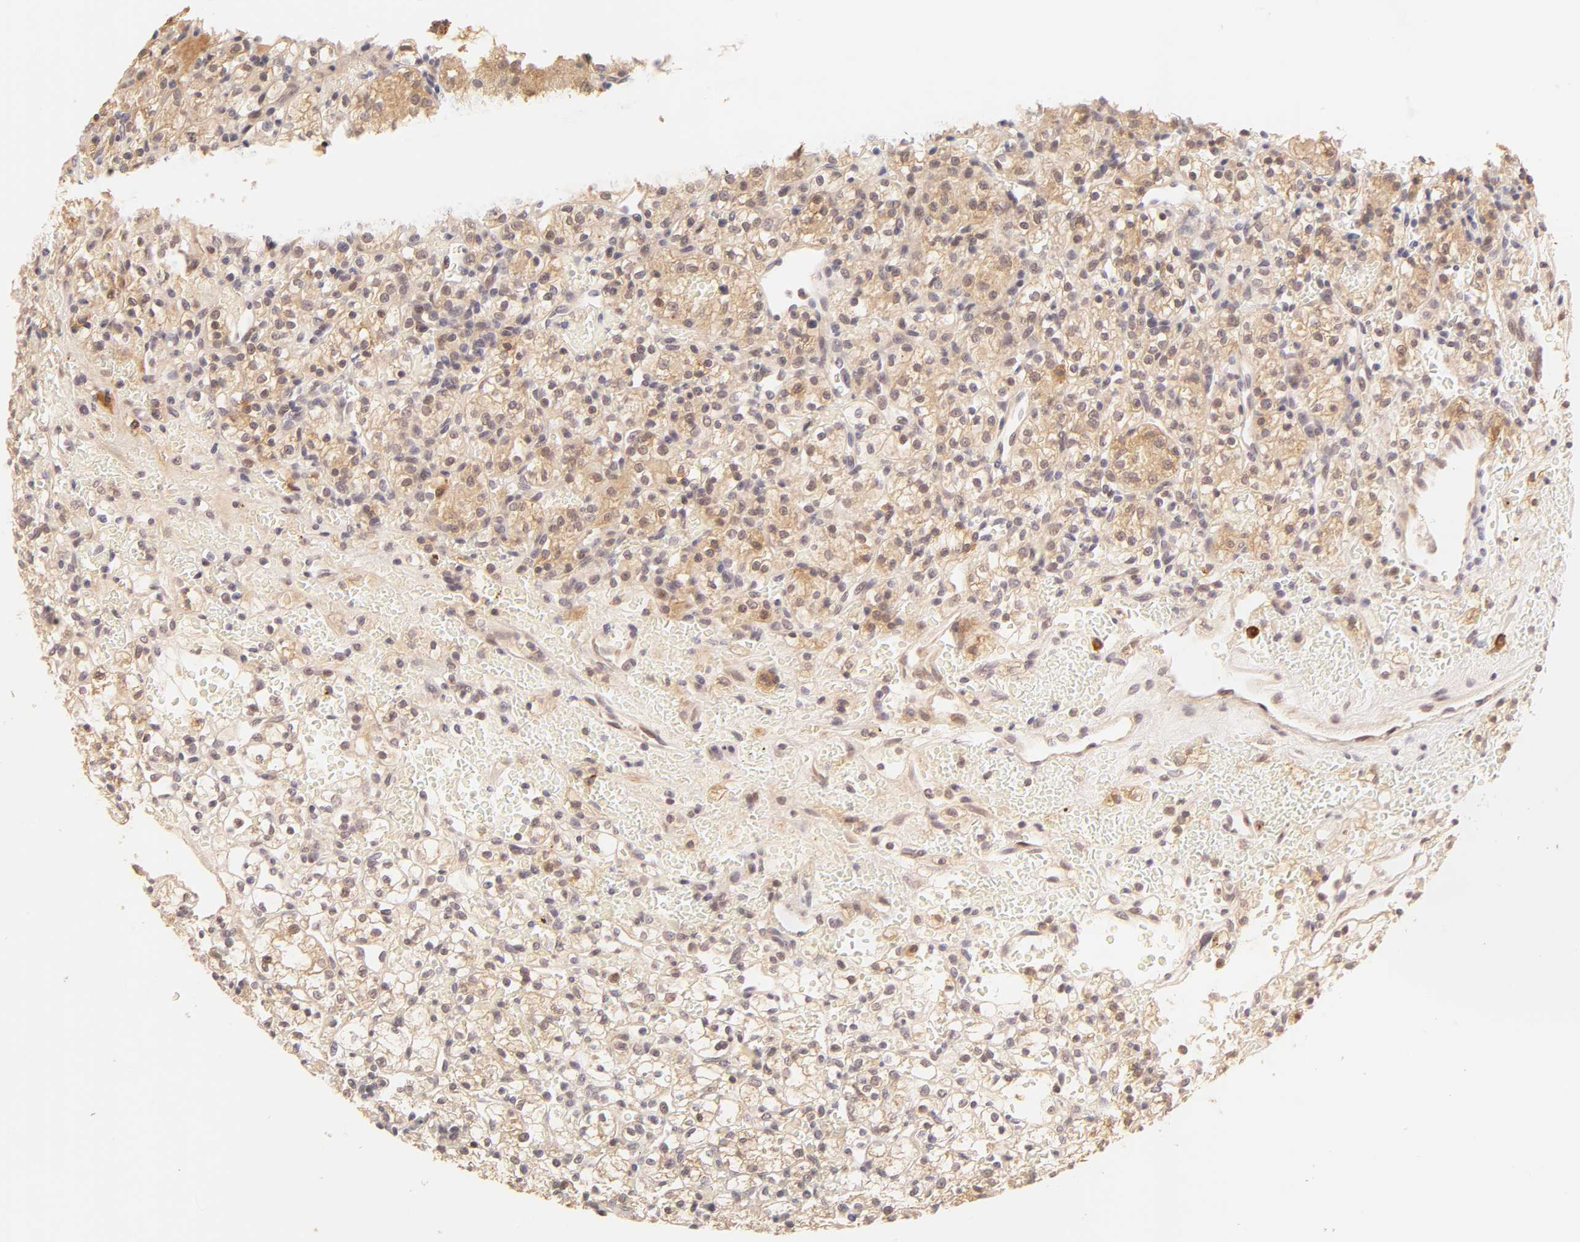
{"staining": {"intensity": "moderate", "quantity": ">75%", "location": "cytoplasmic/membranous,nuclear"}, "tissue": "renal cancer", "cell_type": "Tumor cells", "image_type": "cancer", "snomed": [{"axis": "morphology", "description": "Adenocarcinoma, NOS"}, {"axis": "topography", "description": "Kidney"}], "caption": "Renal cancer (adenocarcinoma) was stained to show a protein in brown. There is medium levels of moderate cytoplasmic/membranous and nuclear positivity in about >75% of tumor cells.", "gene": "GSTZ1", "patient": {"sex": "female", "age": 60}}